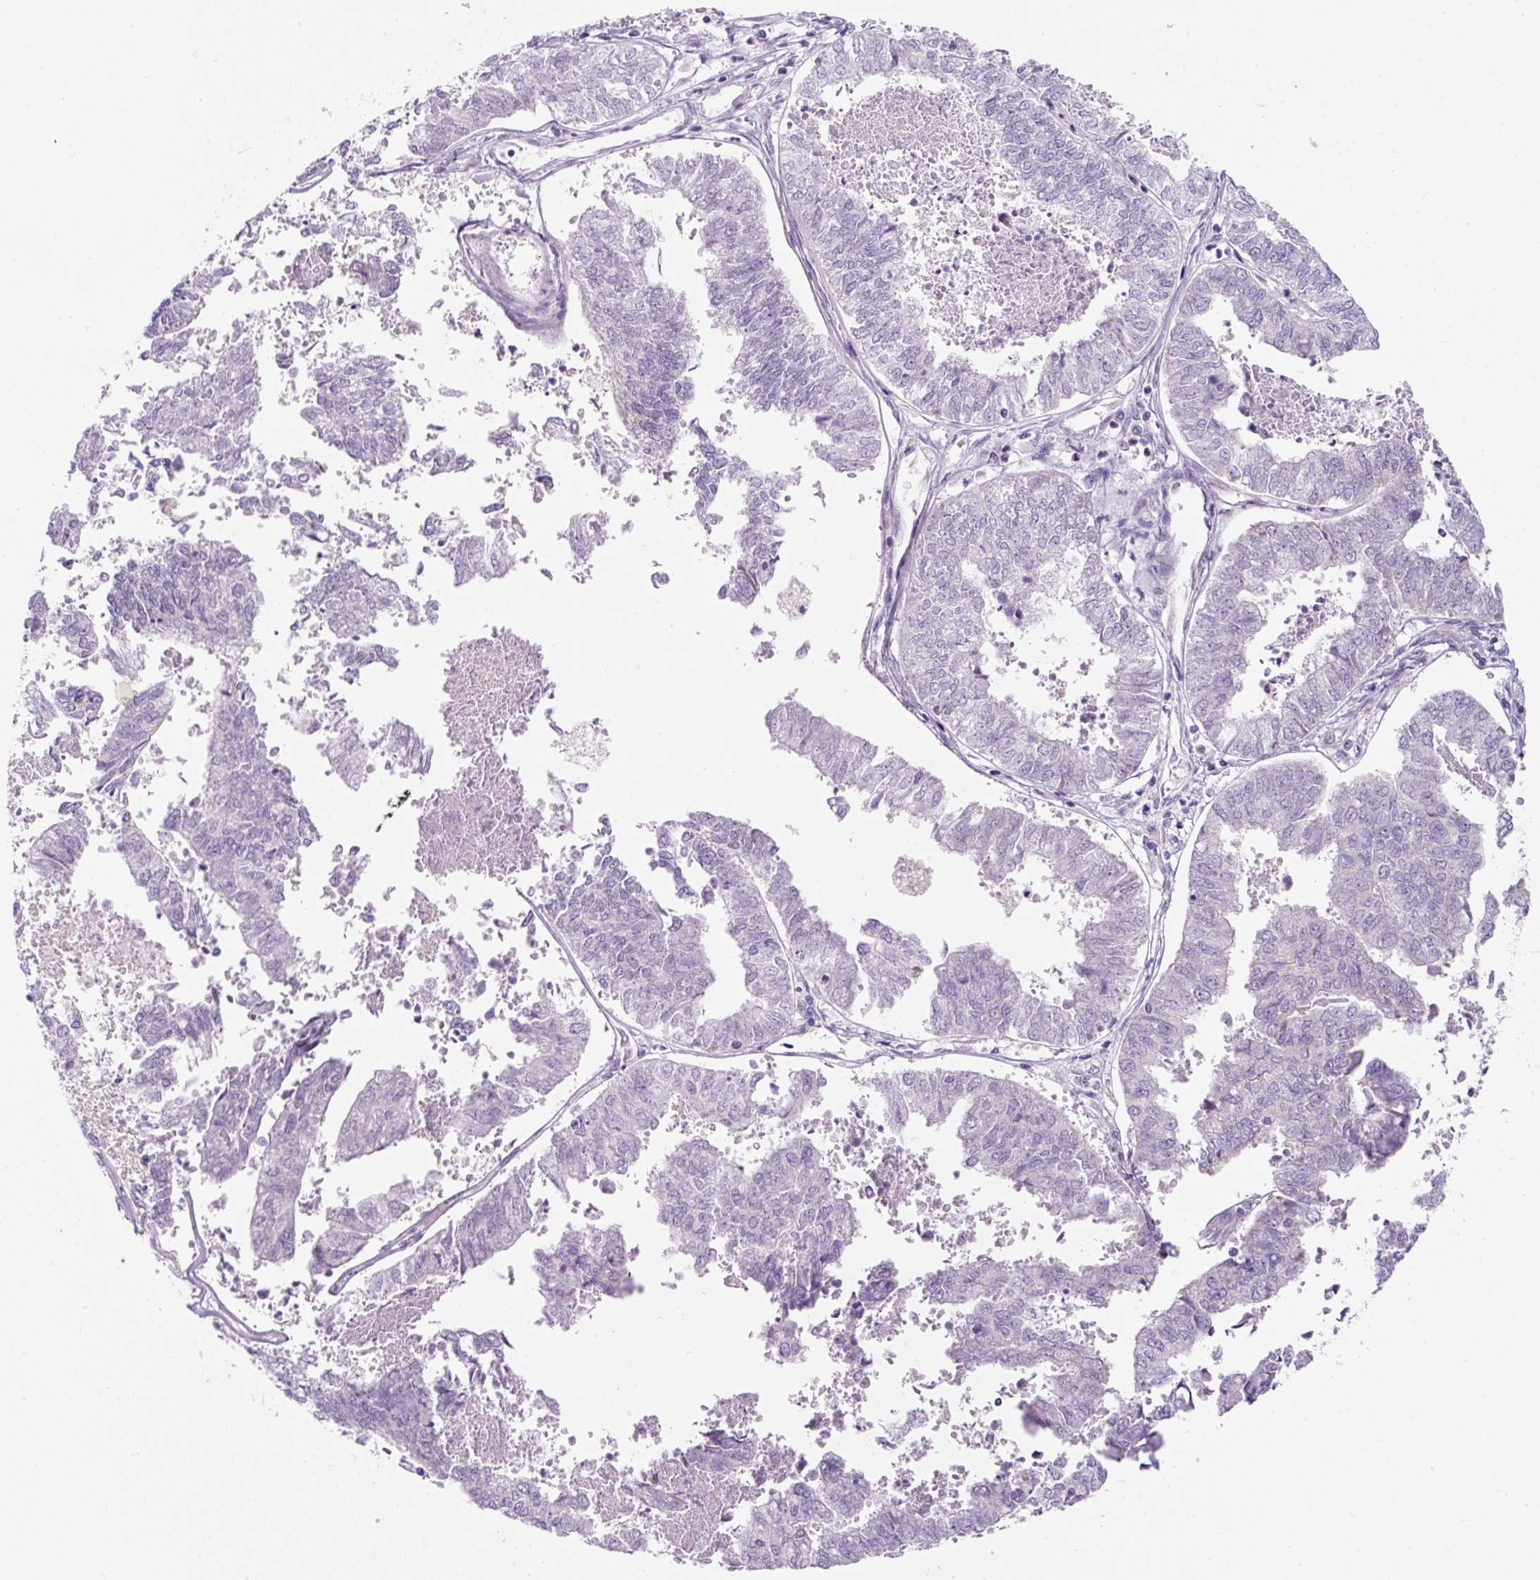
{"staining": {"intensity": "negative", "quantity": "none", "location": "none"}, "tissue": "endometrial cancer", "cell_type": "Tumor cells", "image_type": "cancer", "snomed": [{"axis": "morphology", "description": "Adenocarcinoma, NOS"}, {"axis": "topography", "description": "Endometrium"}], "caption": "Immunohistochemistry (IHC) image of neoplastic tissue: human endometrial cancer stained with DAB shows no significant protein expression in tumor cells.", "gene": "ERAP2", "patient": {"sex": "female", "age": 73}}